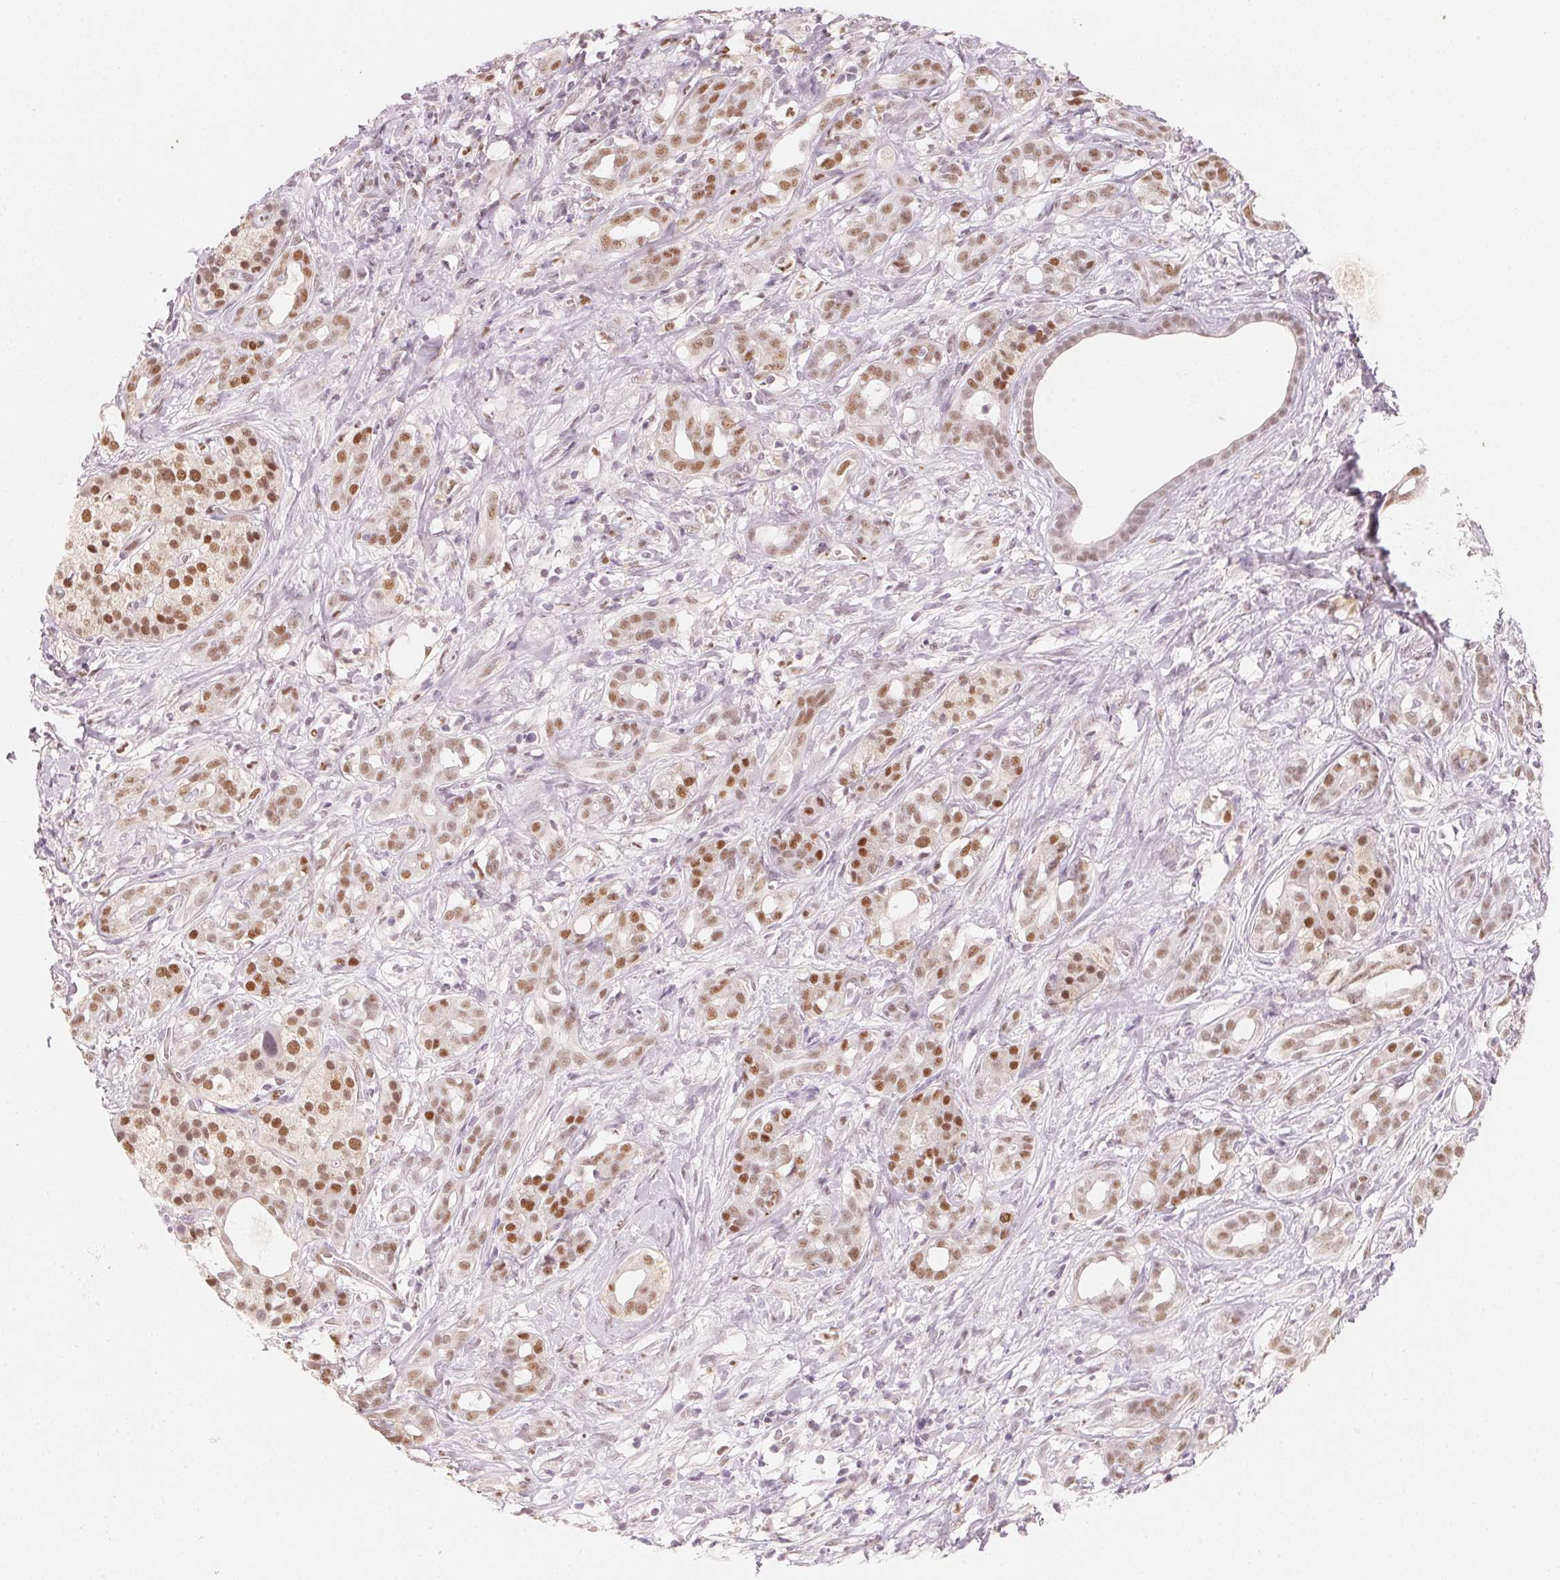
{"staining": {"intensity": "moderate", "quantity": ">75%", "location": "nuclear"}, "tissue": "pancreatic cancer", "cell_type": "Tumor cells", "image_type": "cancer", "snomed": [{"axis": "morphology", "description": "Adenocarcinoma, NOS"}, {"axis": "topography", "description": "Pancreas"}], "caption": "A histopathology image of human pancreatic adenocarcinoma stained for a protein shows moderate nuclear brown staining in tumor cells. (DAB (3,3'-diaminobenzidine) IHC with brightfield microscopy, high magnification).", "gene": "ARHGAP22", "patient": {"sex": "male", "age": 61}}